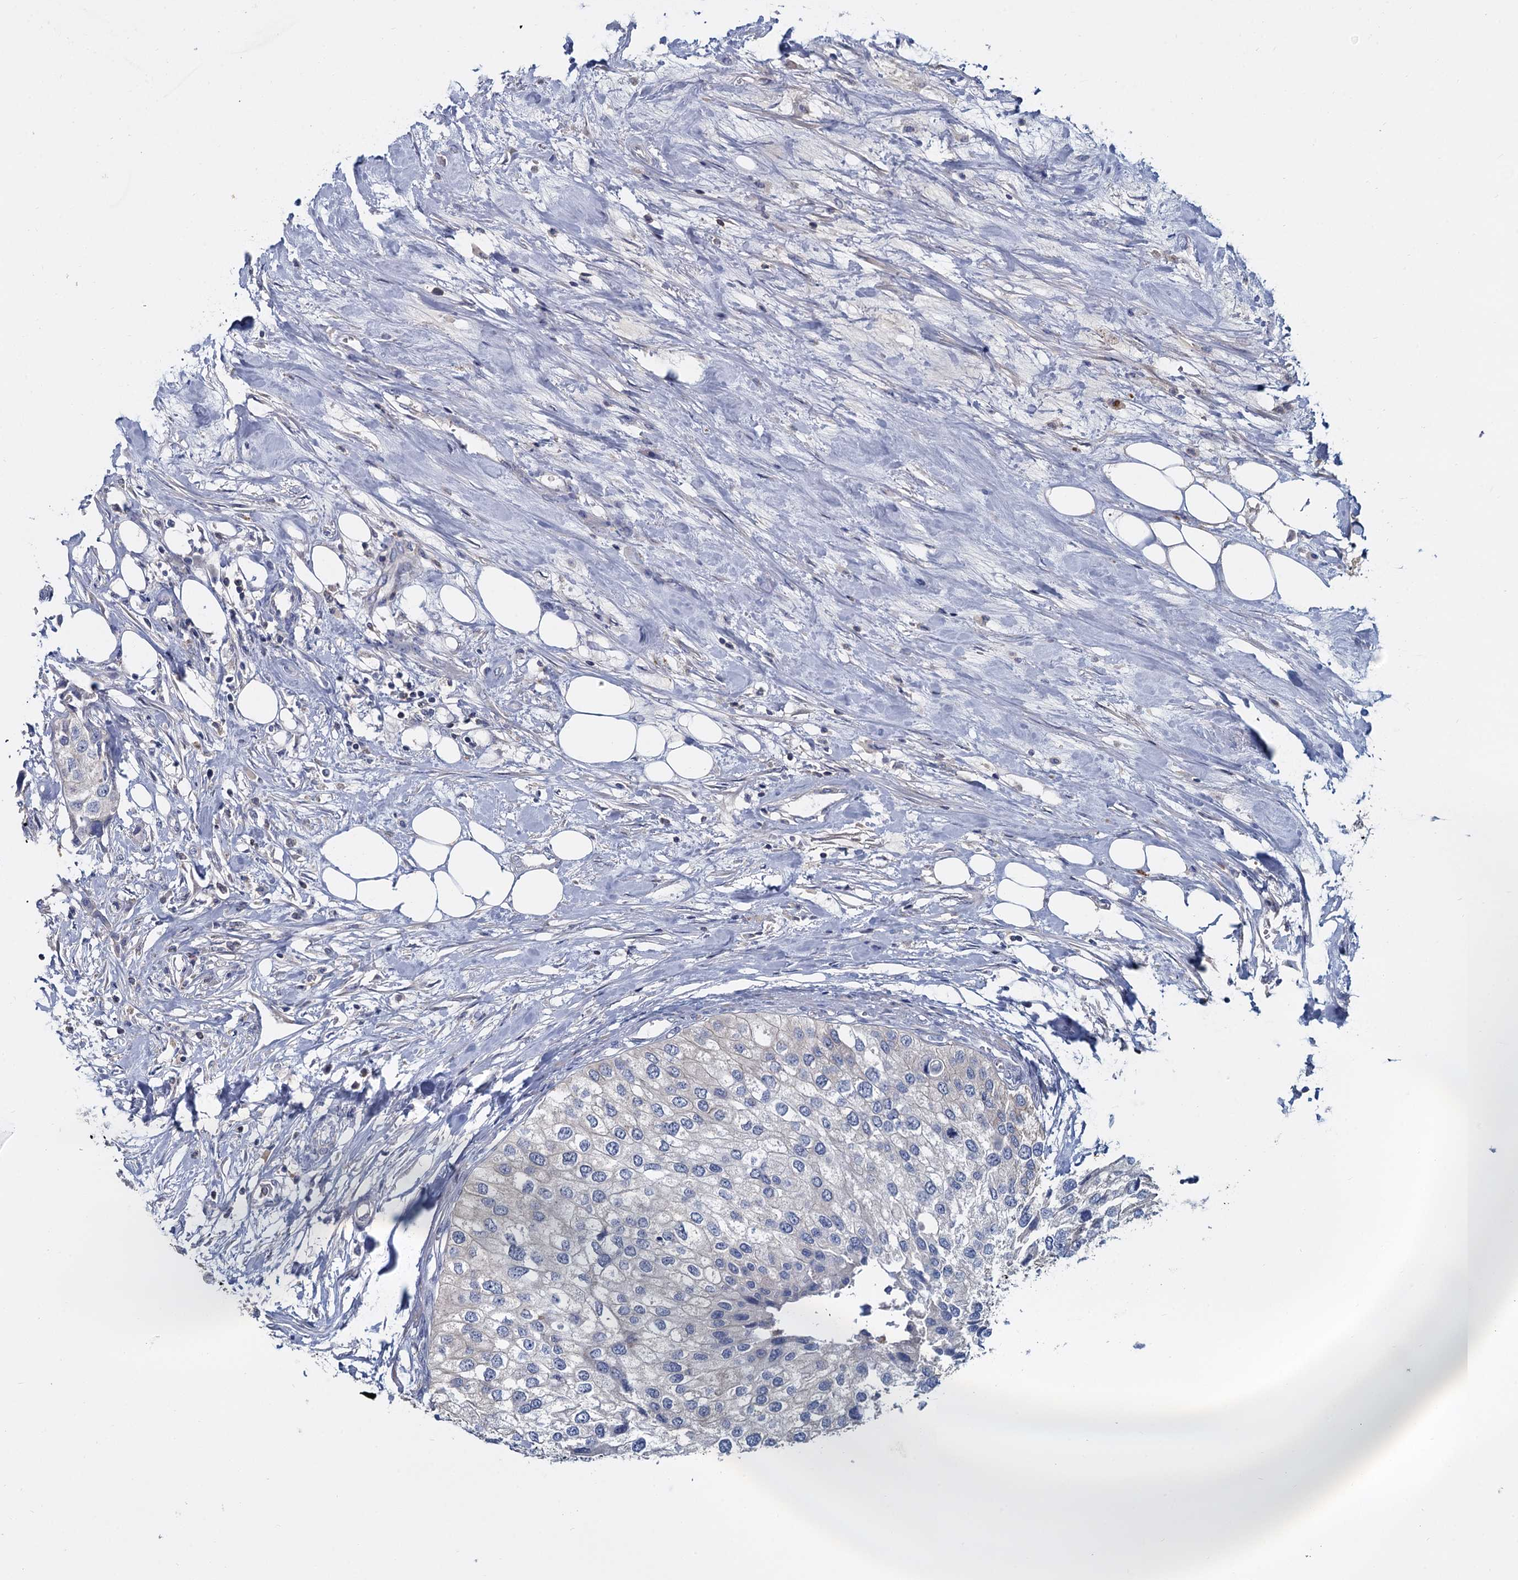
{"staining": {"intensity": "negative", "quantity": "none", "location": "none"}, "tissue": "urothelial cancer", "cell_type": "Tumor cells", "image_type": "cancer", "snomed": [{"axis": "morphology", "description": "Urothelial carcinoma, High grade"}, {"axis": "topography", "description": "Urinary bladder"}], "caption": "An IHC photomicrograph of urothelial cancer is shown. There is no staining in tumor cells of urothelial cancer.", "gene": "ACSM3", "patient": {"sex": "male", "age": 64}}